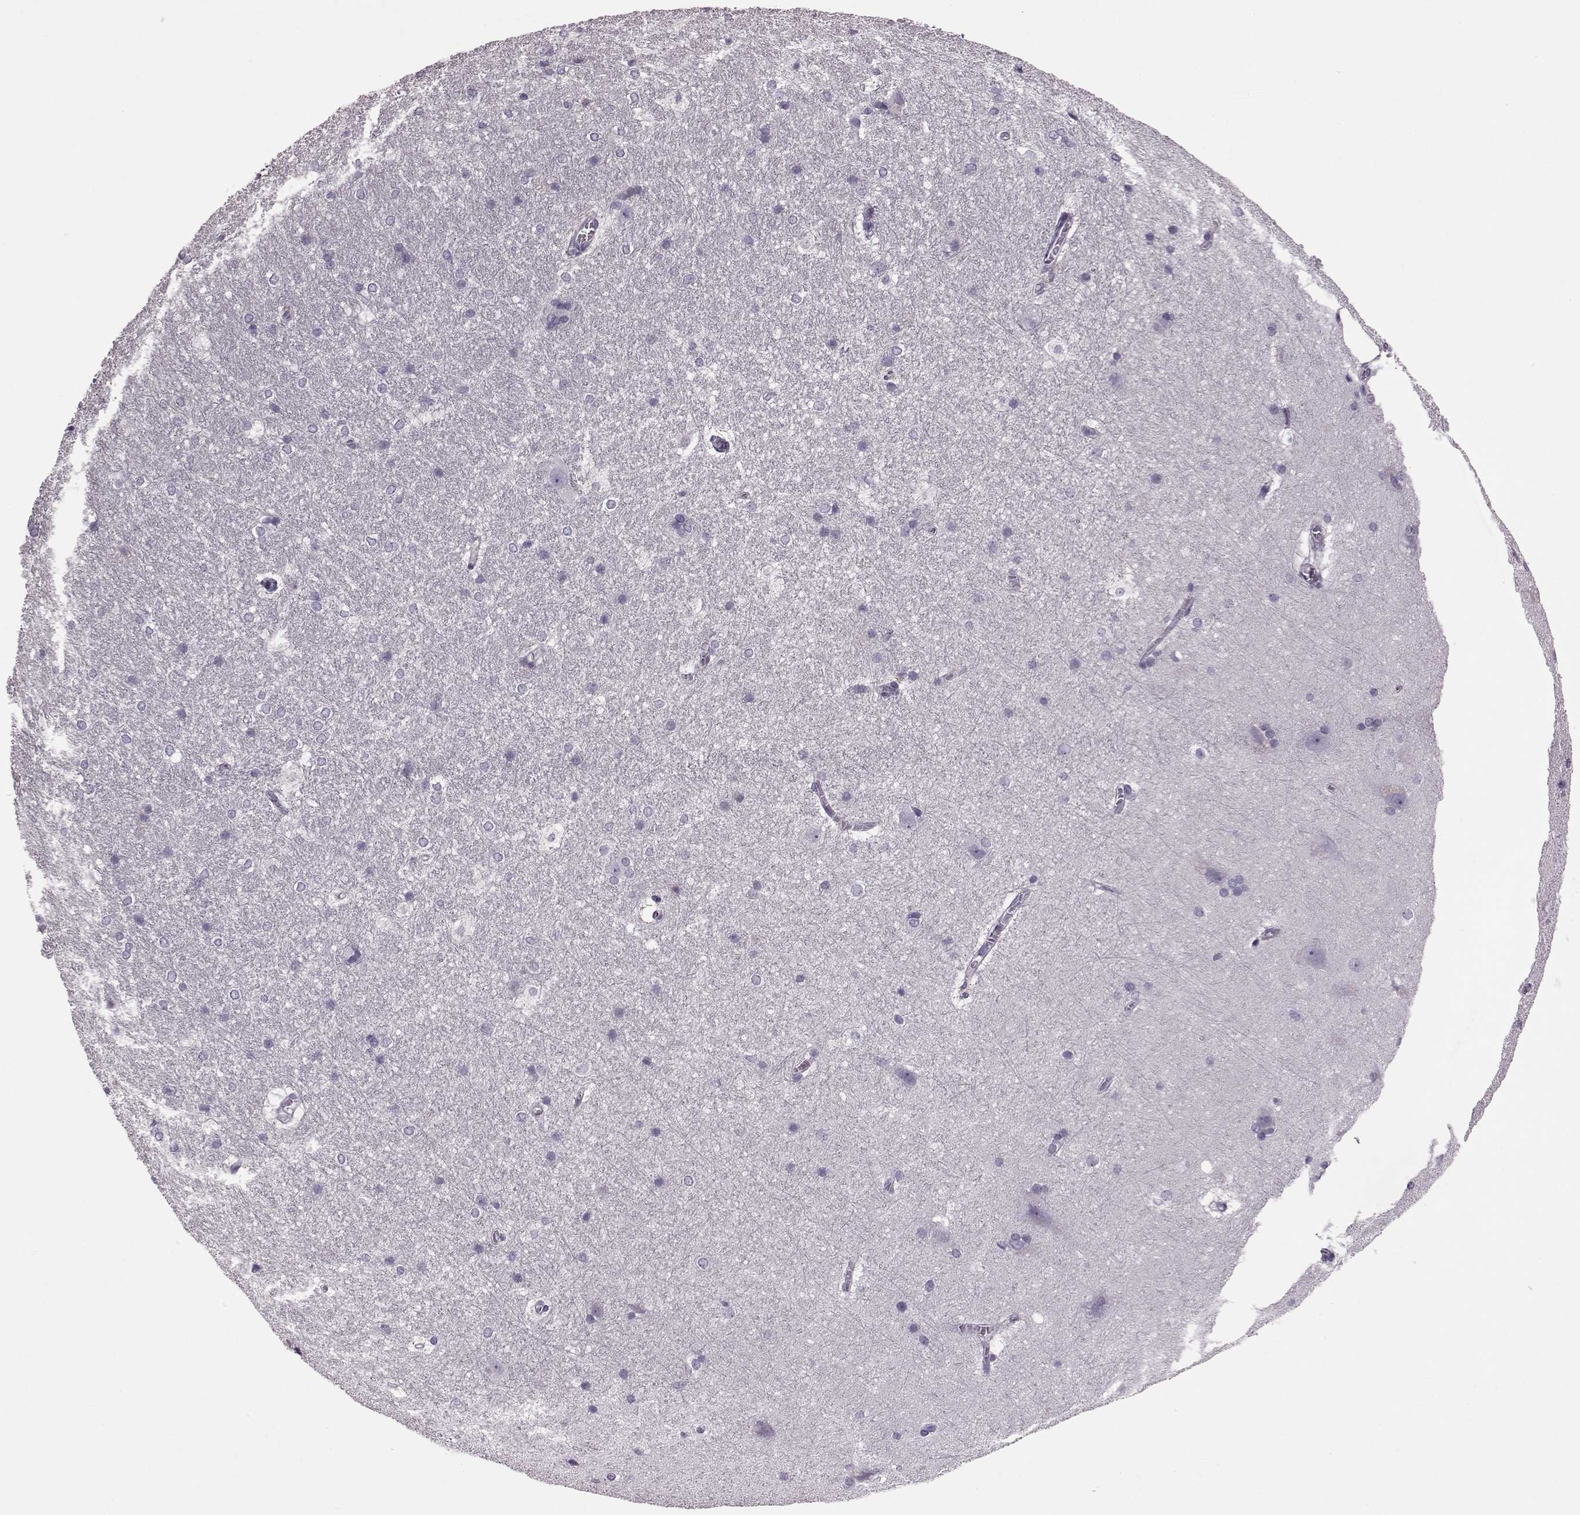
{"staining": {"intensity": "negative", "quantity": "none", "location": "none"}, "tissue": "hippocampus", "cell_type": "Glial cells", "image_type": "normal", "snomed": [{"axis": "morphology", "description": "Normal tissue, NOS"}, {"axis": "topography", "description": "Cerebral cortex"}, {"axis": "topography", "description": "Hippocampus"}], "caption": "This micrograph is of normal hippocampus stained with immunohistochemistry (IHC) to label a protein in brown with the nuclei are counter-stained blue. There is no staining in glial cells. (DAB (3,3'-diaminobenzidine) IHC, high magnification).", "gene": "RIMS2", "patient": {"sex": "female", "age": 19}}